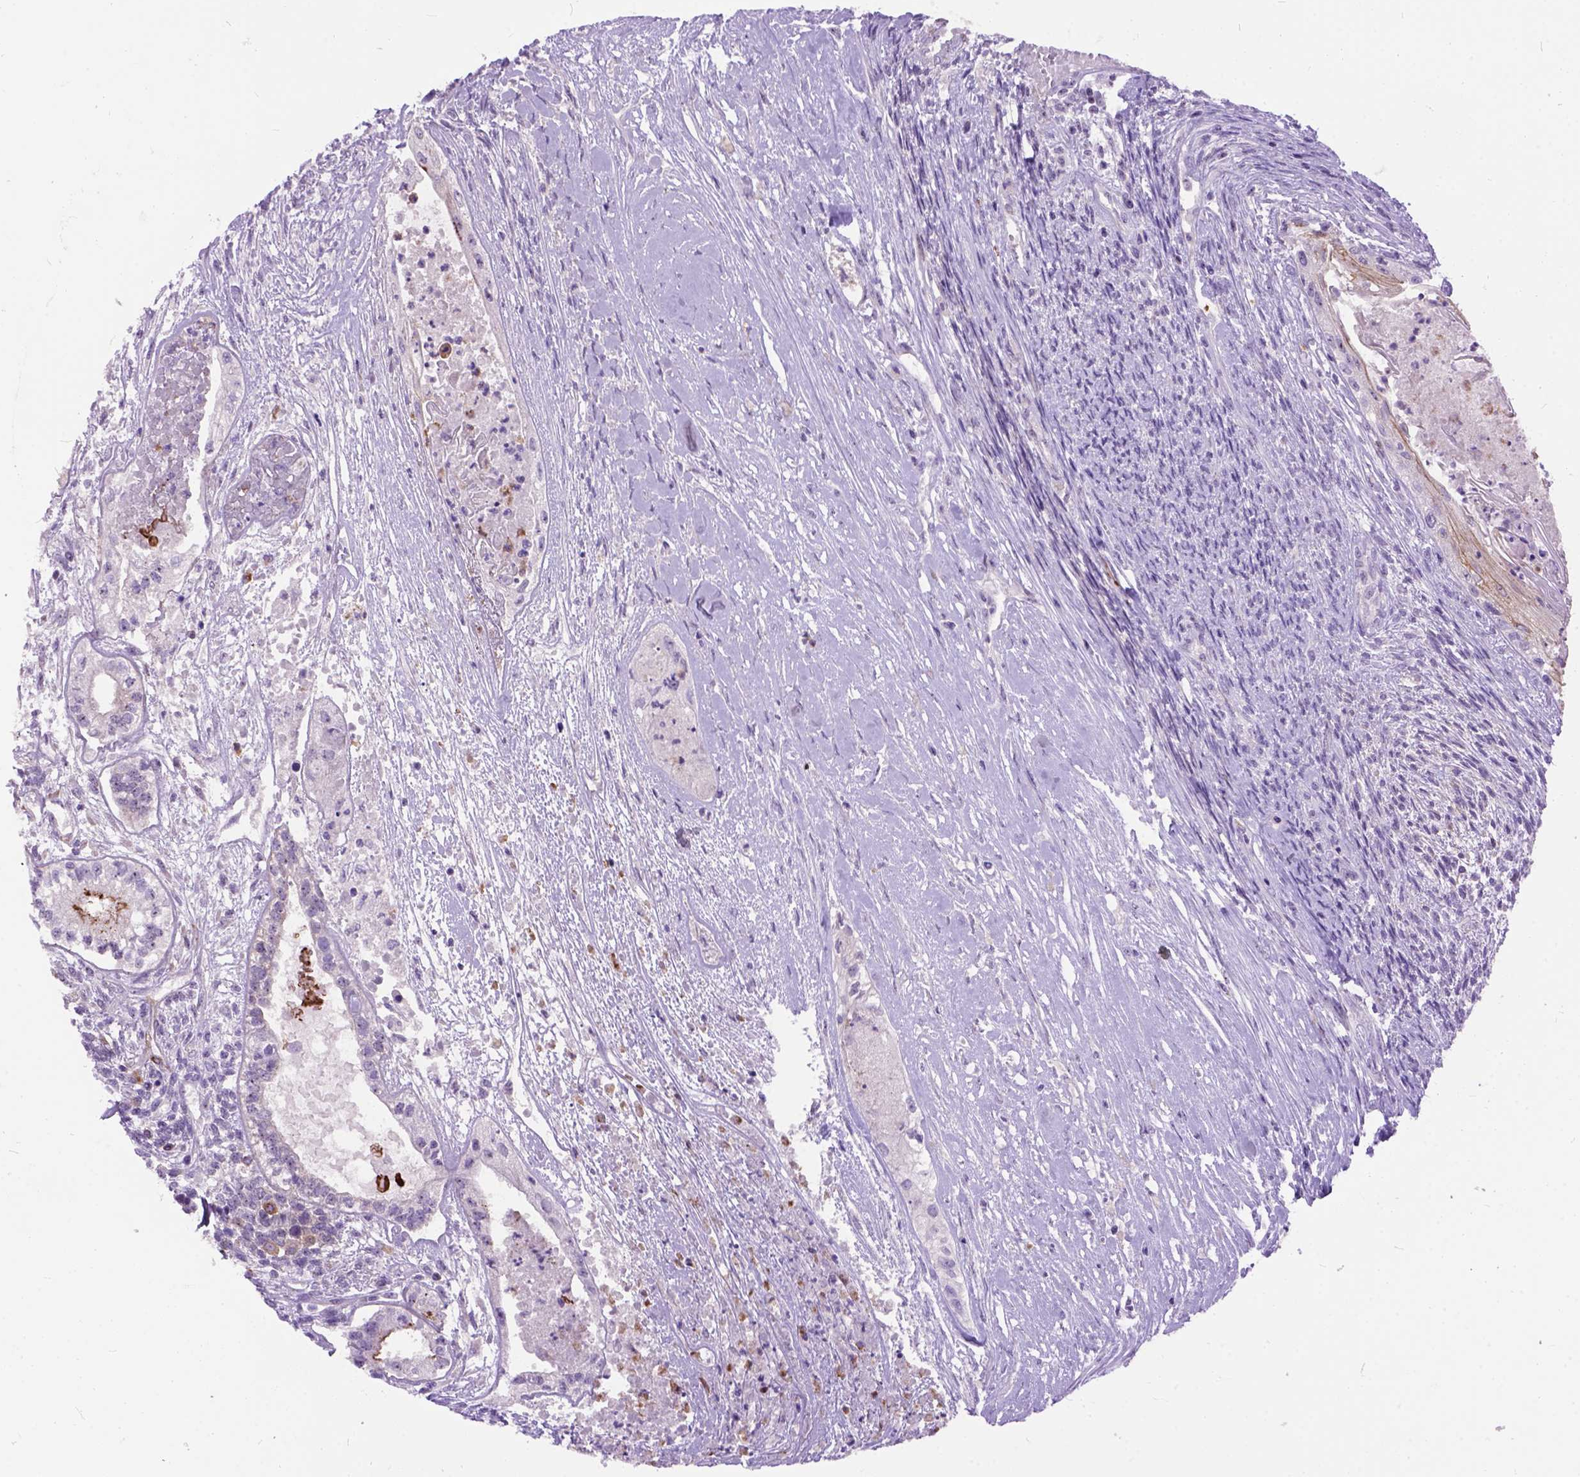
{"staining": {"intensity": "negative", "quantity": "none", "location": "none"}, "tissue": "testis cancer", "cell_type": "Tumor cells", "image_type": "cancer", "snomed": [{"axis": "morphology", "description": "Carcinoma, Embryonal, NOS"}, {"axis": "topography", "description": "Testis"}], "caption": "Immunohistochemistry (IHC) image of neoplastic tissue: testis embryonal carcinoma stained with DAB (3,3'-diaminobenzidine) displays no significant protein expression in tumor cells. (DAB (3,3'-diaminobenzidine) immunohistochemistry, high magnification).", "gene": "MAPT", "patient": {"sex": "male", "age": 37}}